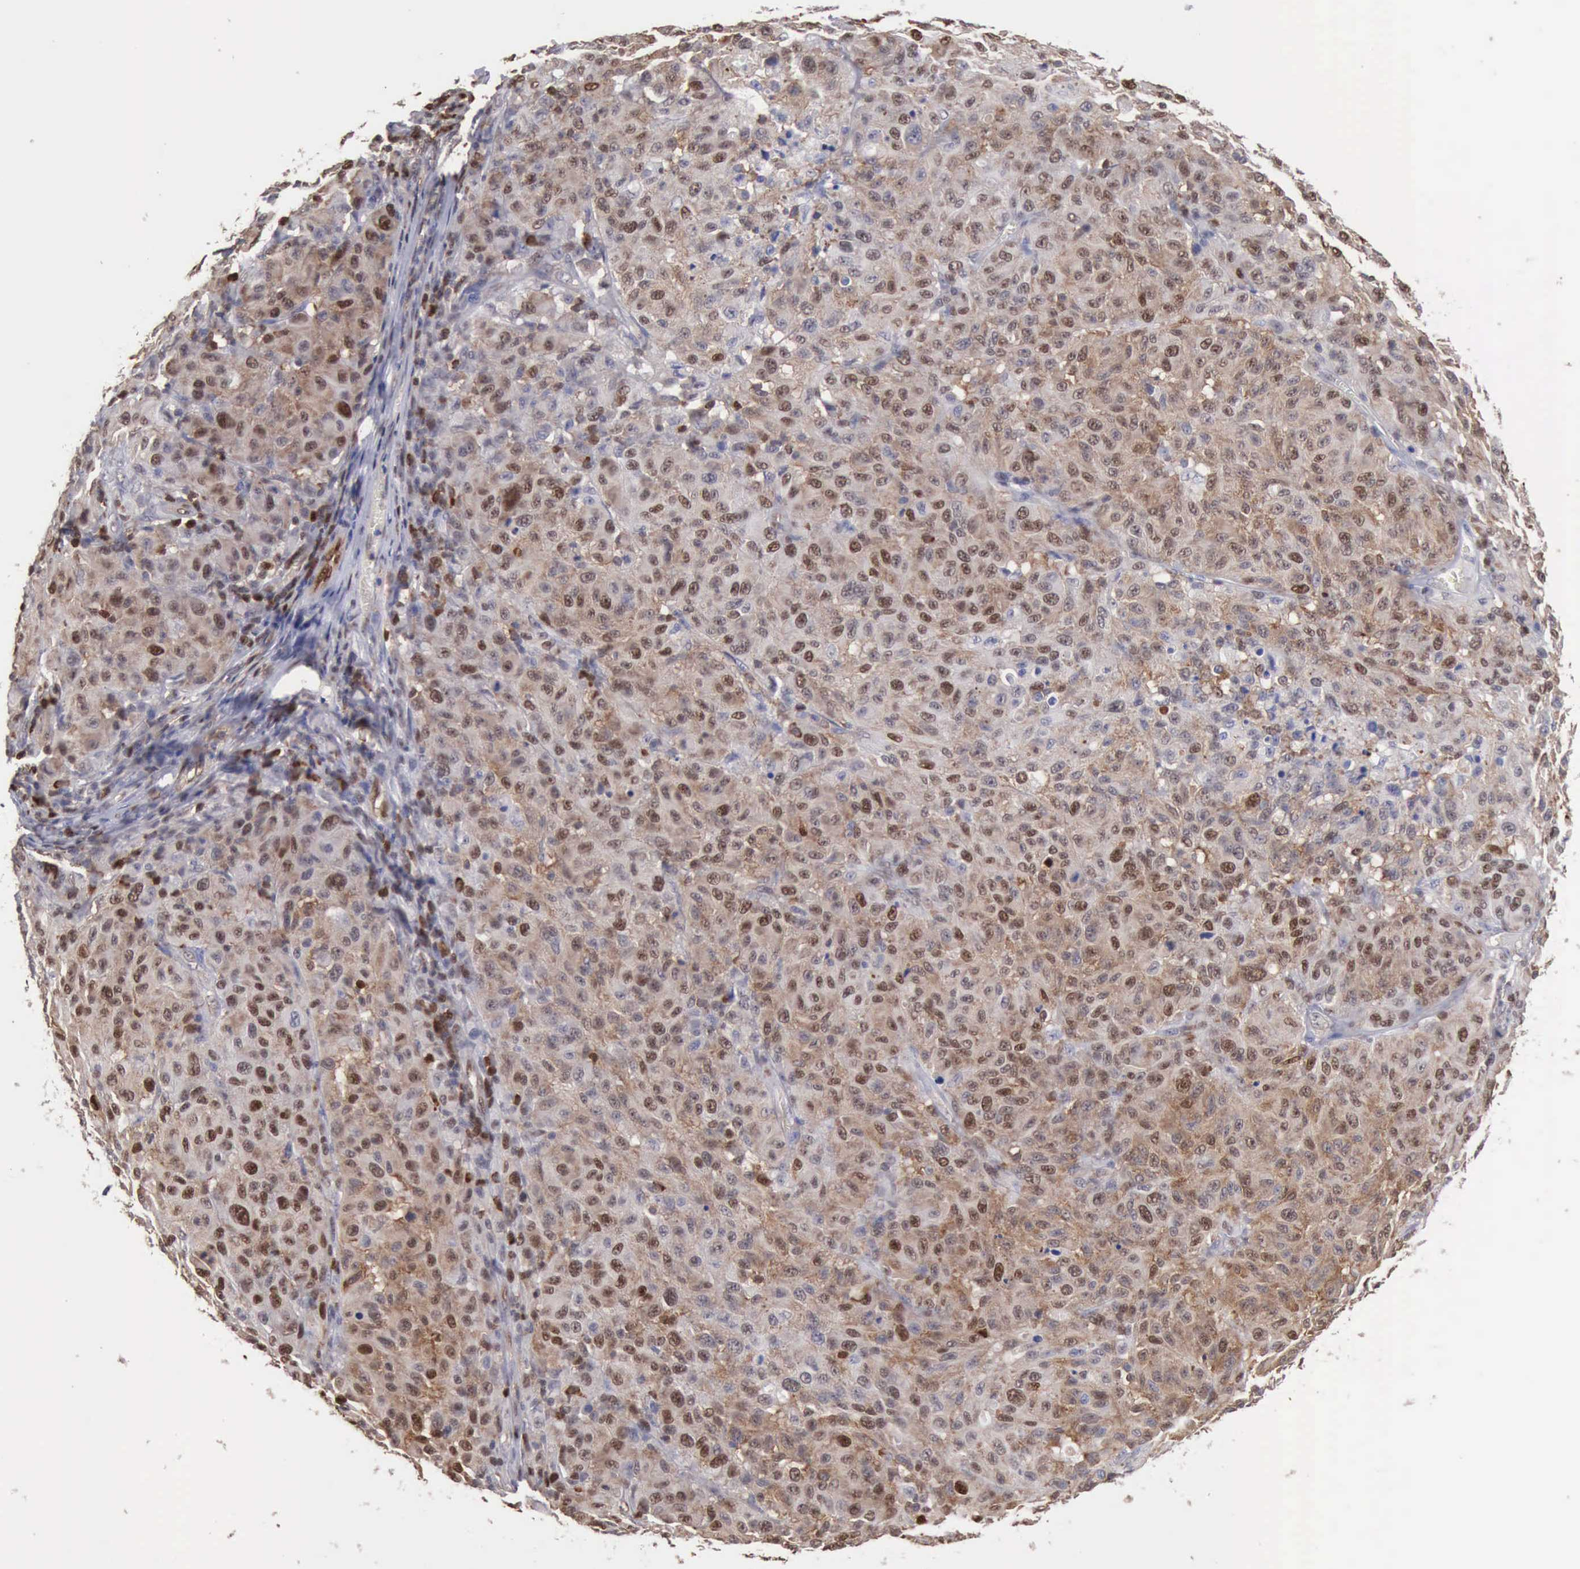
{"staining": {"intensity": "moderate", "quantity": ">75%", "location": "cytoplasmic/membranous,nuclear"}, "tissue": "melanoma", "cell_type": "Tumor cells", "image_type": "cancer", "snomed": [{"axis": "morphology", "description": "Malignant melanoma, NOS"}, {"axis": "topography", "description": "Skin"}], "caption": "Human malignant melanoma stained for a protein (brown) demonstrates moderate cytoplasmic/membranous and nuclear positive positivity in approximately >75% of tumor cells.", "gene": "PDCD4", "patient": {"sex": "female", "age": 77}}